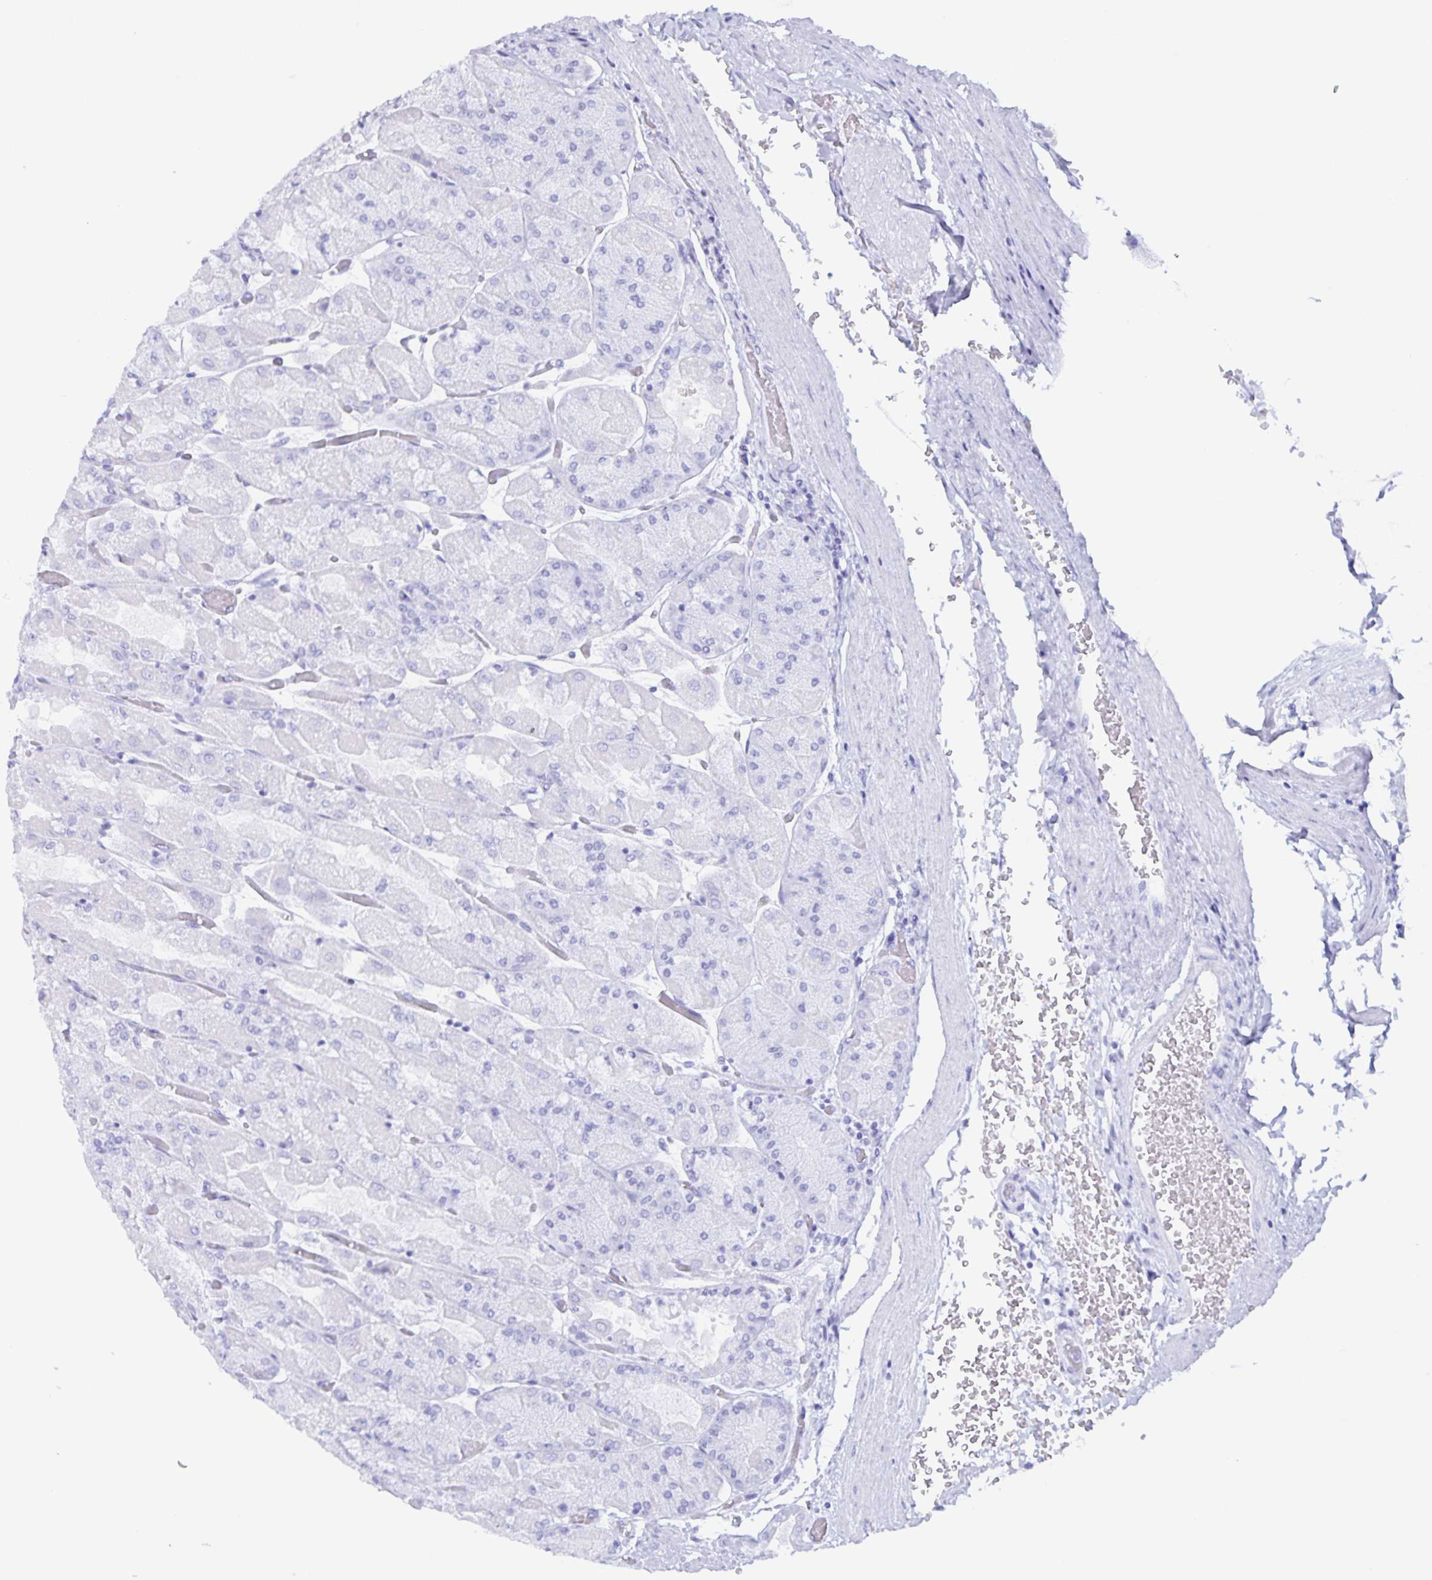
{"staining": {"intensity": "negative", "quantity": "none", "location": "none"}, "tissue": "stomach", "cell_type": "Glandular cells", "image_type": "normal", "snomed": [{"axis": "morphology", "description": "Normal tissue, NOS"}, {"axis": "topography", "description": "Stomach"}], "caption": "Immunohistochemistry (IHC) image of benign stomach stained for a protein (brown), which exhibits no staining in glandular cells. (DAB (3,3'-diaminobenzidine) immunohistochemistry, high magnification).", "gene": "RPL36A", "patient": {"sex": "female", "age": 61}}